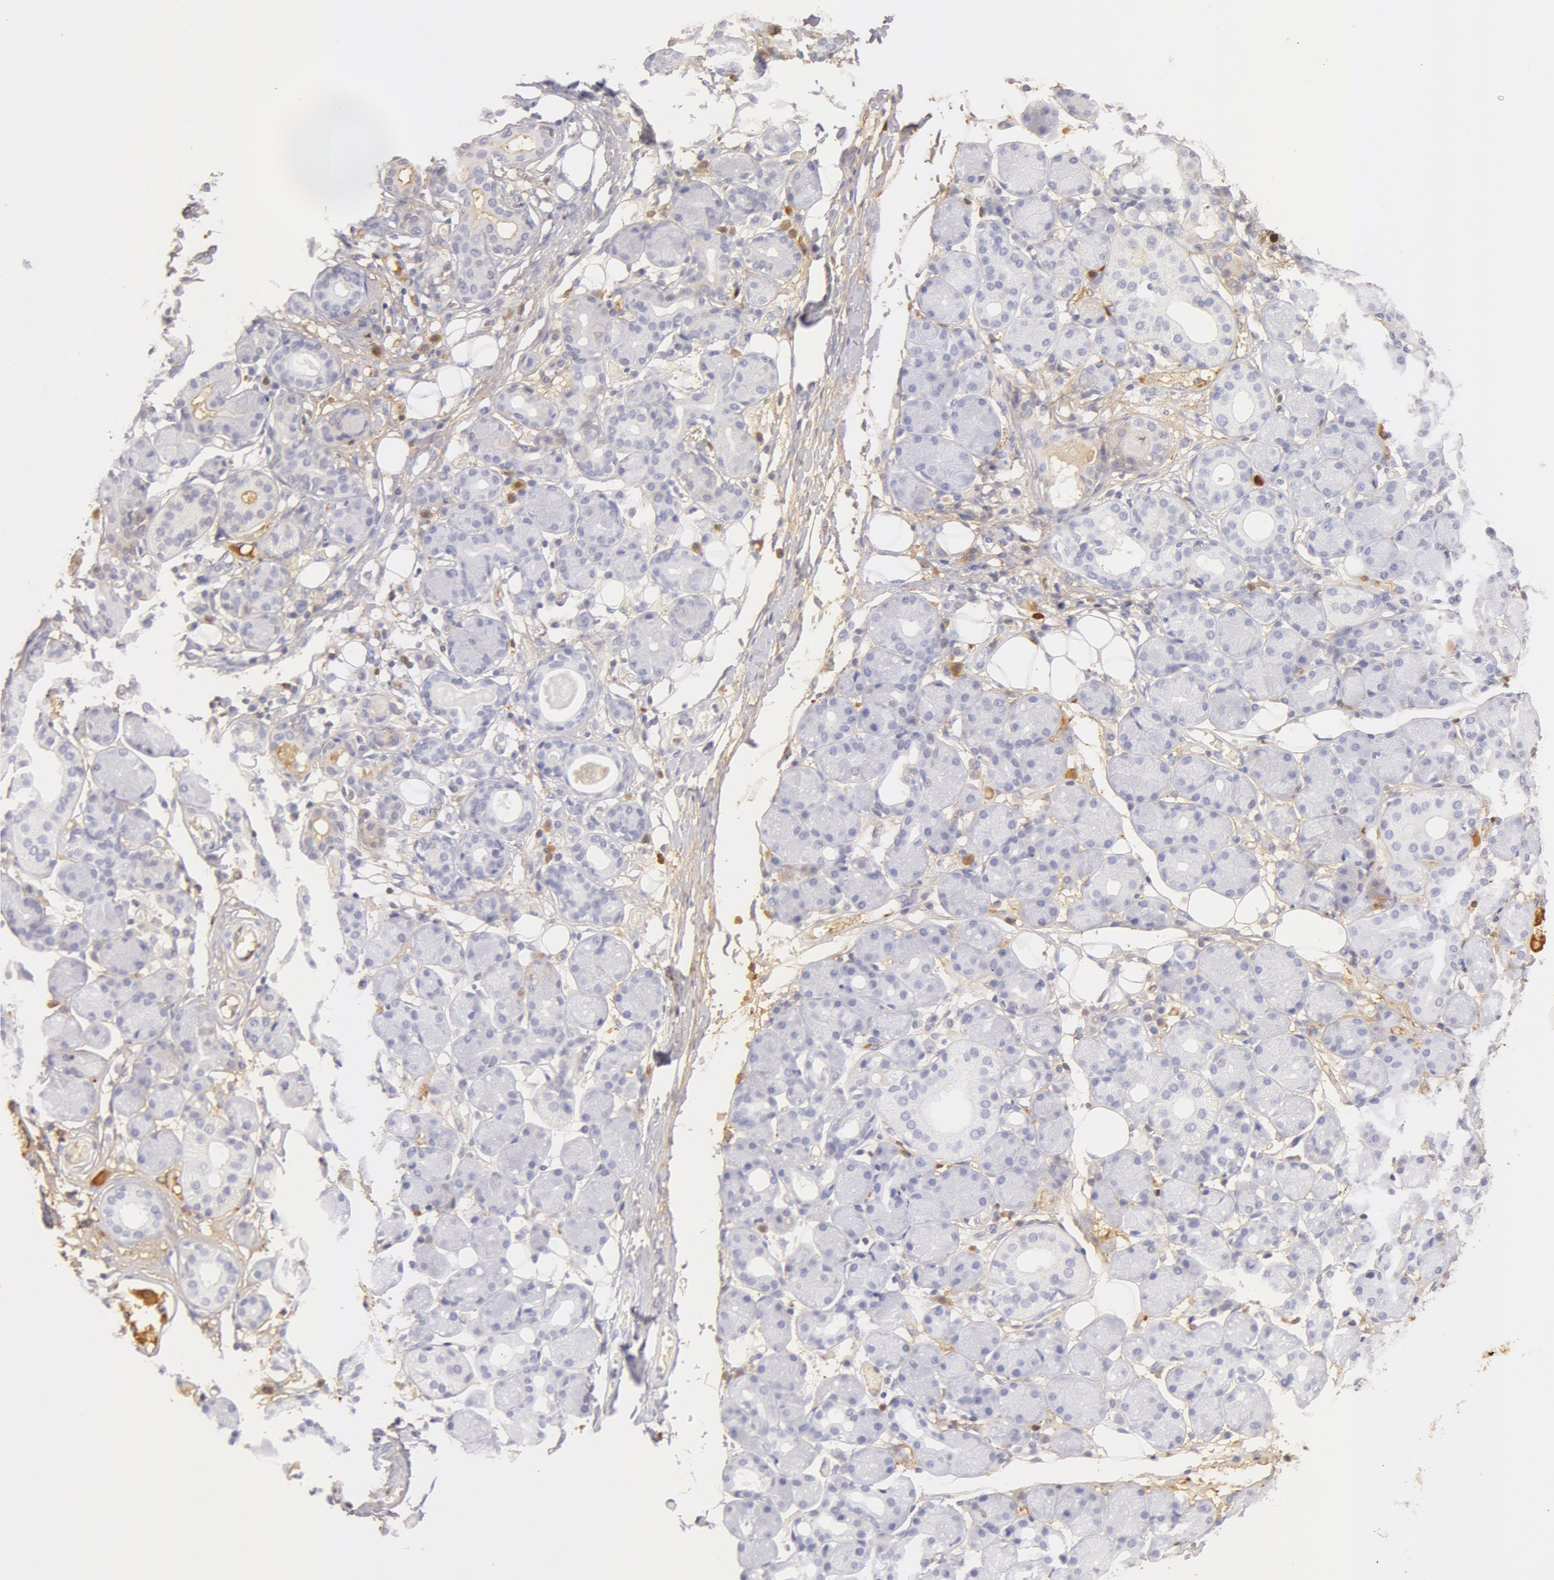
{"staining": {"intensity": "negative", "quantity": "none", "location": "none"}, "tissue": "salivary gland", "cell_type": "Glandular cells", "image_type": "normal", "snomed": [{"axis": "morphology", "description": "Normal tissue, NOS"}, {"axis": "topography", "description": "Salivary gland"}, {"axis": "topography", "description": "Peripheral nerve tissue"}], "caption": "Immunohistochemistry of normal human salivary gland displays no positivity in glandular cells.", "gene": "GC", "patient": {"sex": "male", "age": 62}}